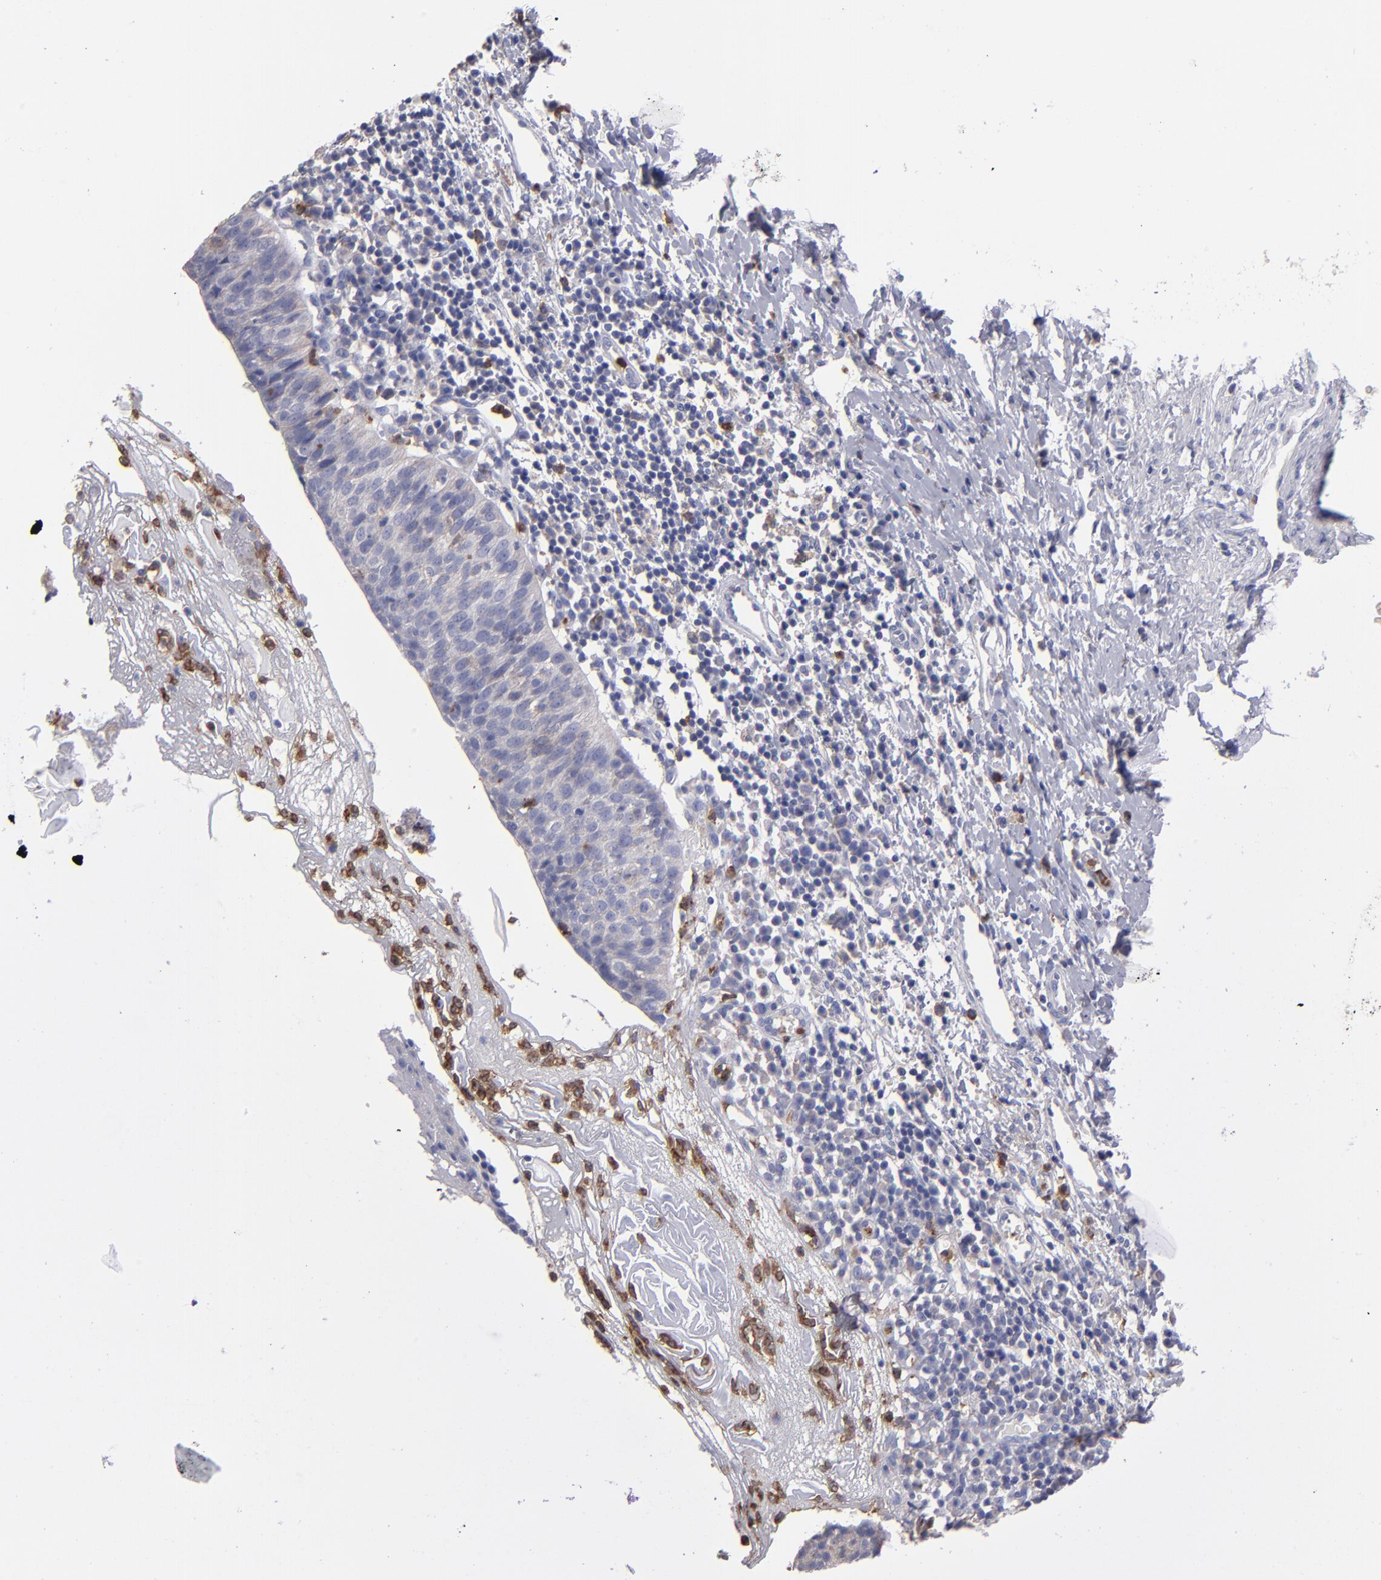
{"staining": {"intensity": "weak", "quantity": ">75%", "location": "cytoplasmic/membranous"}, "tissue": "cervical cancer", "cell_type": "Tumor cells", "image_type": "cancer", "snomed": [{"axis": "morphology", "description": "Normal tissue, NOS"}, {"axis": "morphology", "description": "Squamous cell carcinoma, NOS"}, {"axis": "topography", "description": "Cervix"}], "caption": "Immunohistochemical staining of squamous cell carcinoma (cervical) demonstrates weak cytoplasmic/membranous protein positivity in about >75% of tumor cells.", "gene": "FGR", "patient": {"sex": "female", "age": 39}}